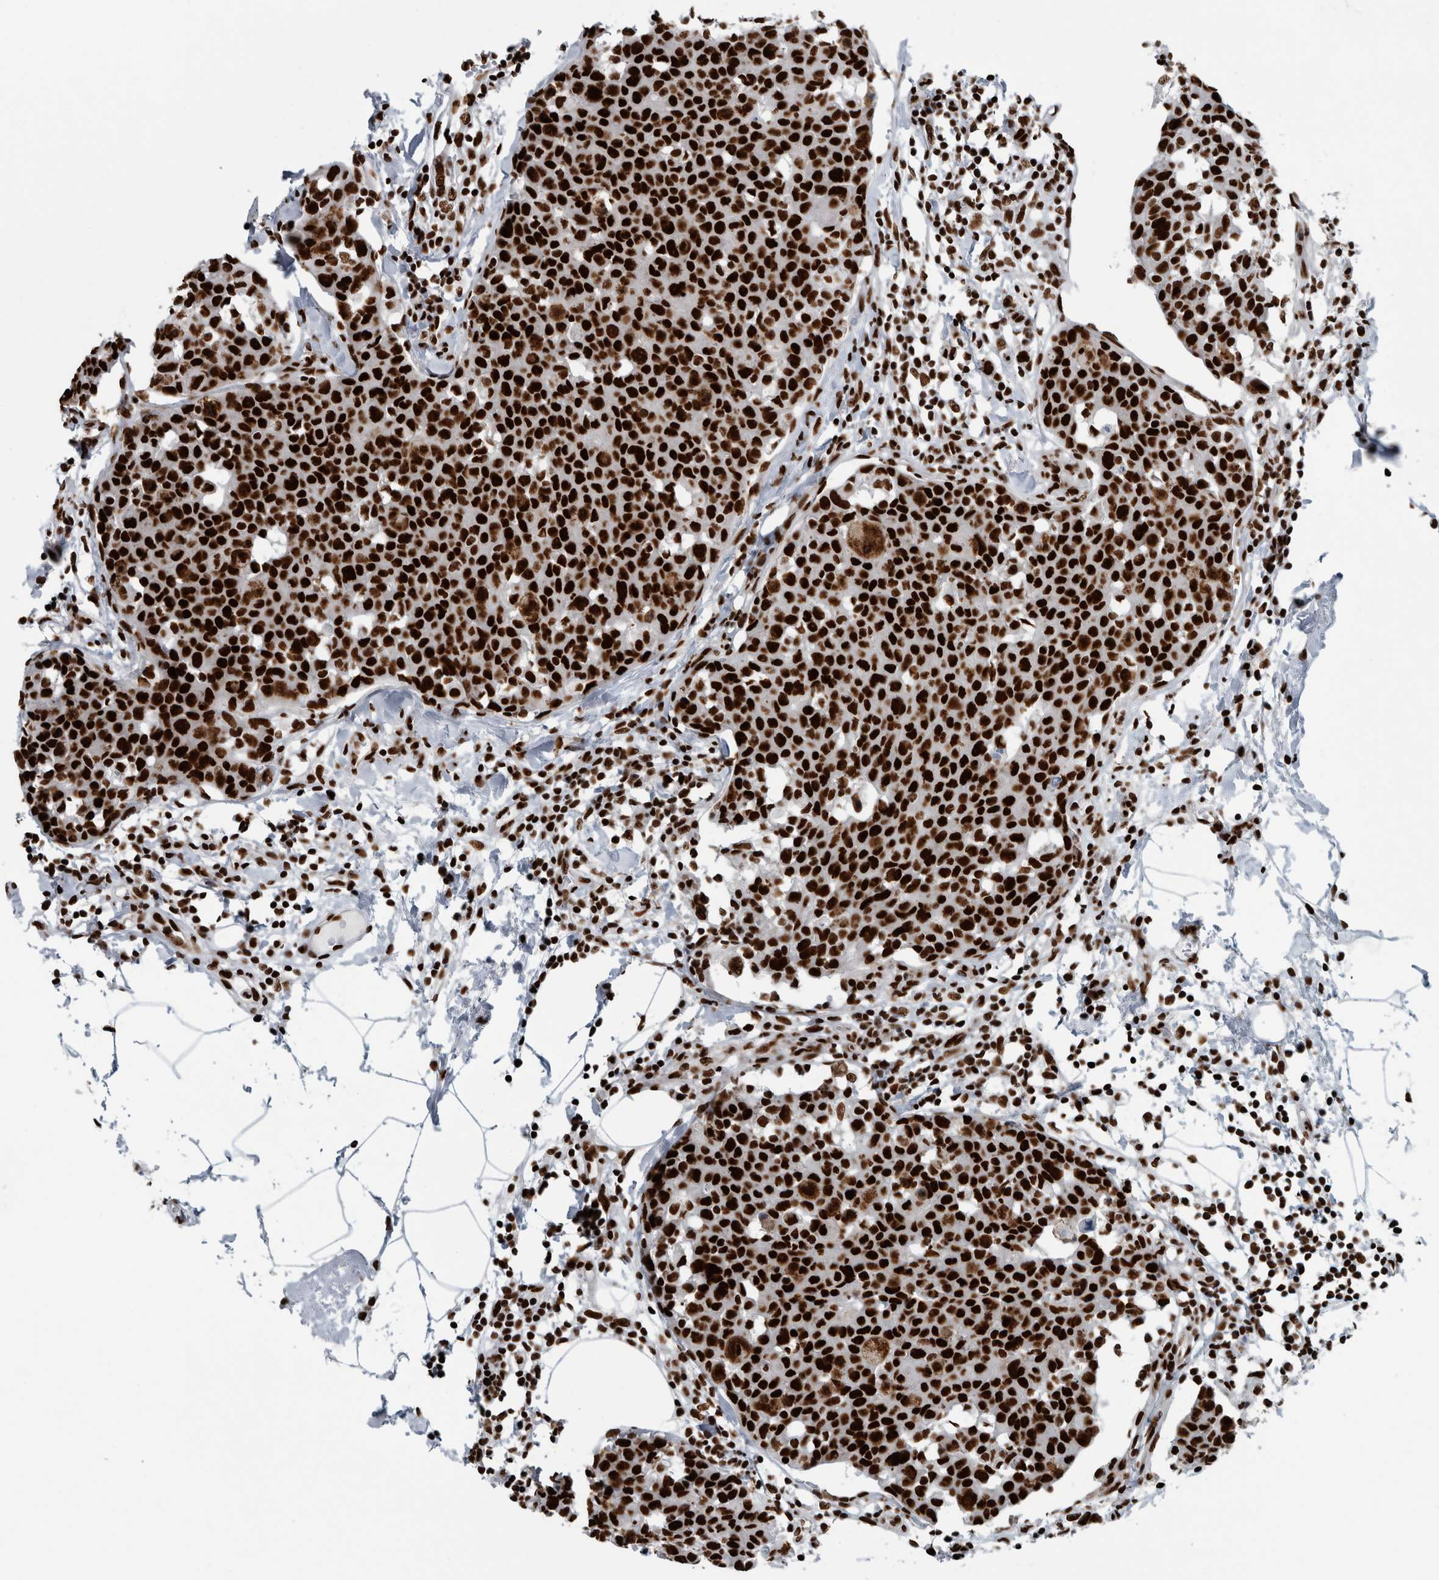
{"staining": {"intensity": "strong", "quantity": ">75%", "location": "nuclear"}, "tissue": "breast cancer", "cell_type": "Tumor cells", "image_type": "cancer", "snomed": [{"axis": "morphology", "description": "Normal tissue, NOS"}, {"axis": "morphology", "description": "Duct carcinoma"}, {"axis": "topography", "description": "Breast"}], "caption": "IHC image of human breast cancer stained for a protein (brown), which reveals high levels of strong nuclear positivity in about >75% of tumor cells.", "gene": "DNMT3A", "patient": {"sex": "female", "age": 37}}